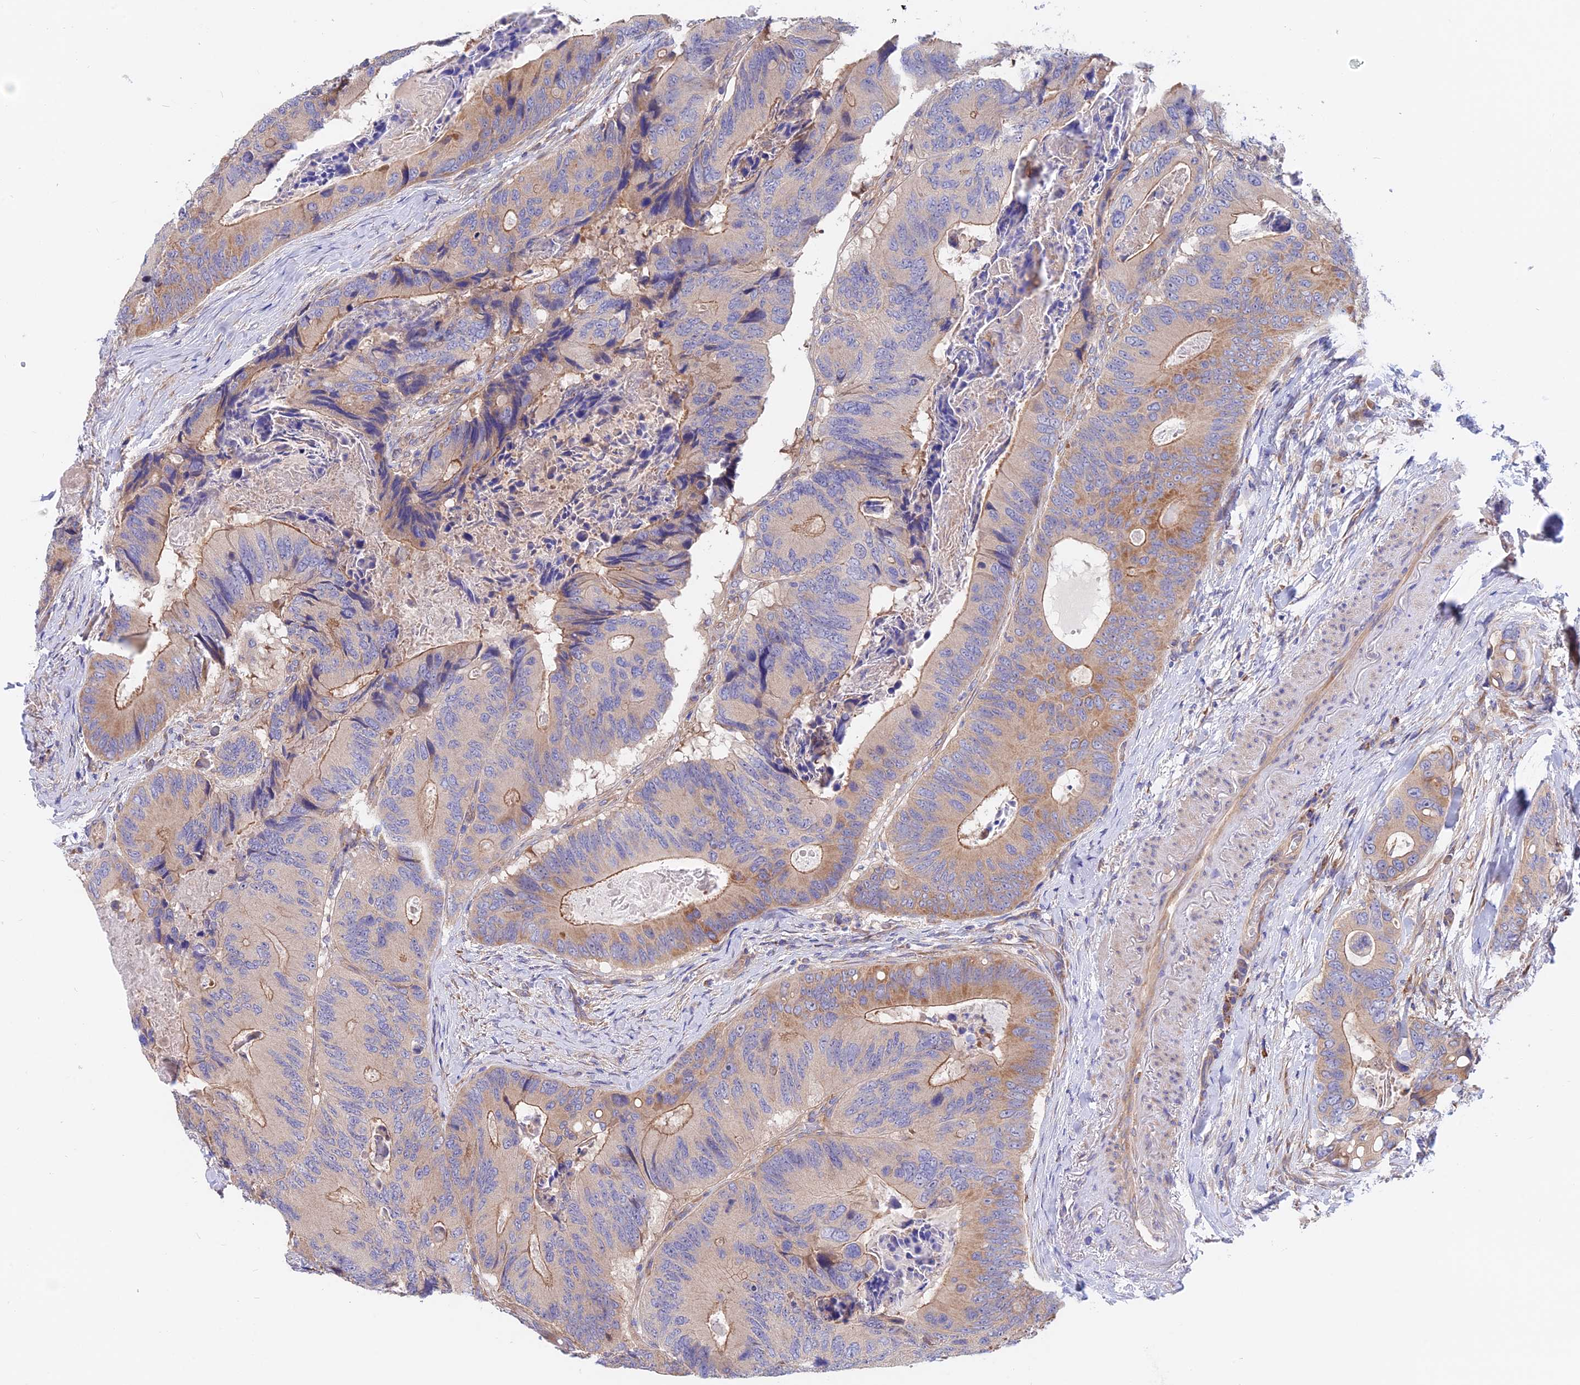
{"staining": {"intensity": "moderate", "quantity": "25%-75%", "location": "cytoplasmic/membranous"}, "tissue": "colorectal cancer", "cell_type": "Tumor cells", "image_type": "cancer", "snomed": [{"axis": "morphology", "description": "Adenocarcinoma, NOS"}, {"axis": "topography", "description": "Colon"}], "caption": "Protein expression analysis of human adenocarcinoma (colorectal) reveals moderate cytoplasmic/membranous positivity in about 25%-75% of tumor cells.", "gene": "HYCC1", "patient": {"sex": "male", "age": 84}}